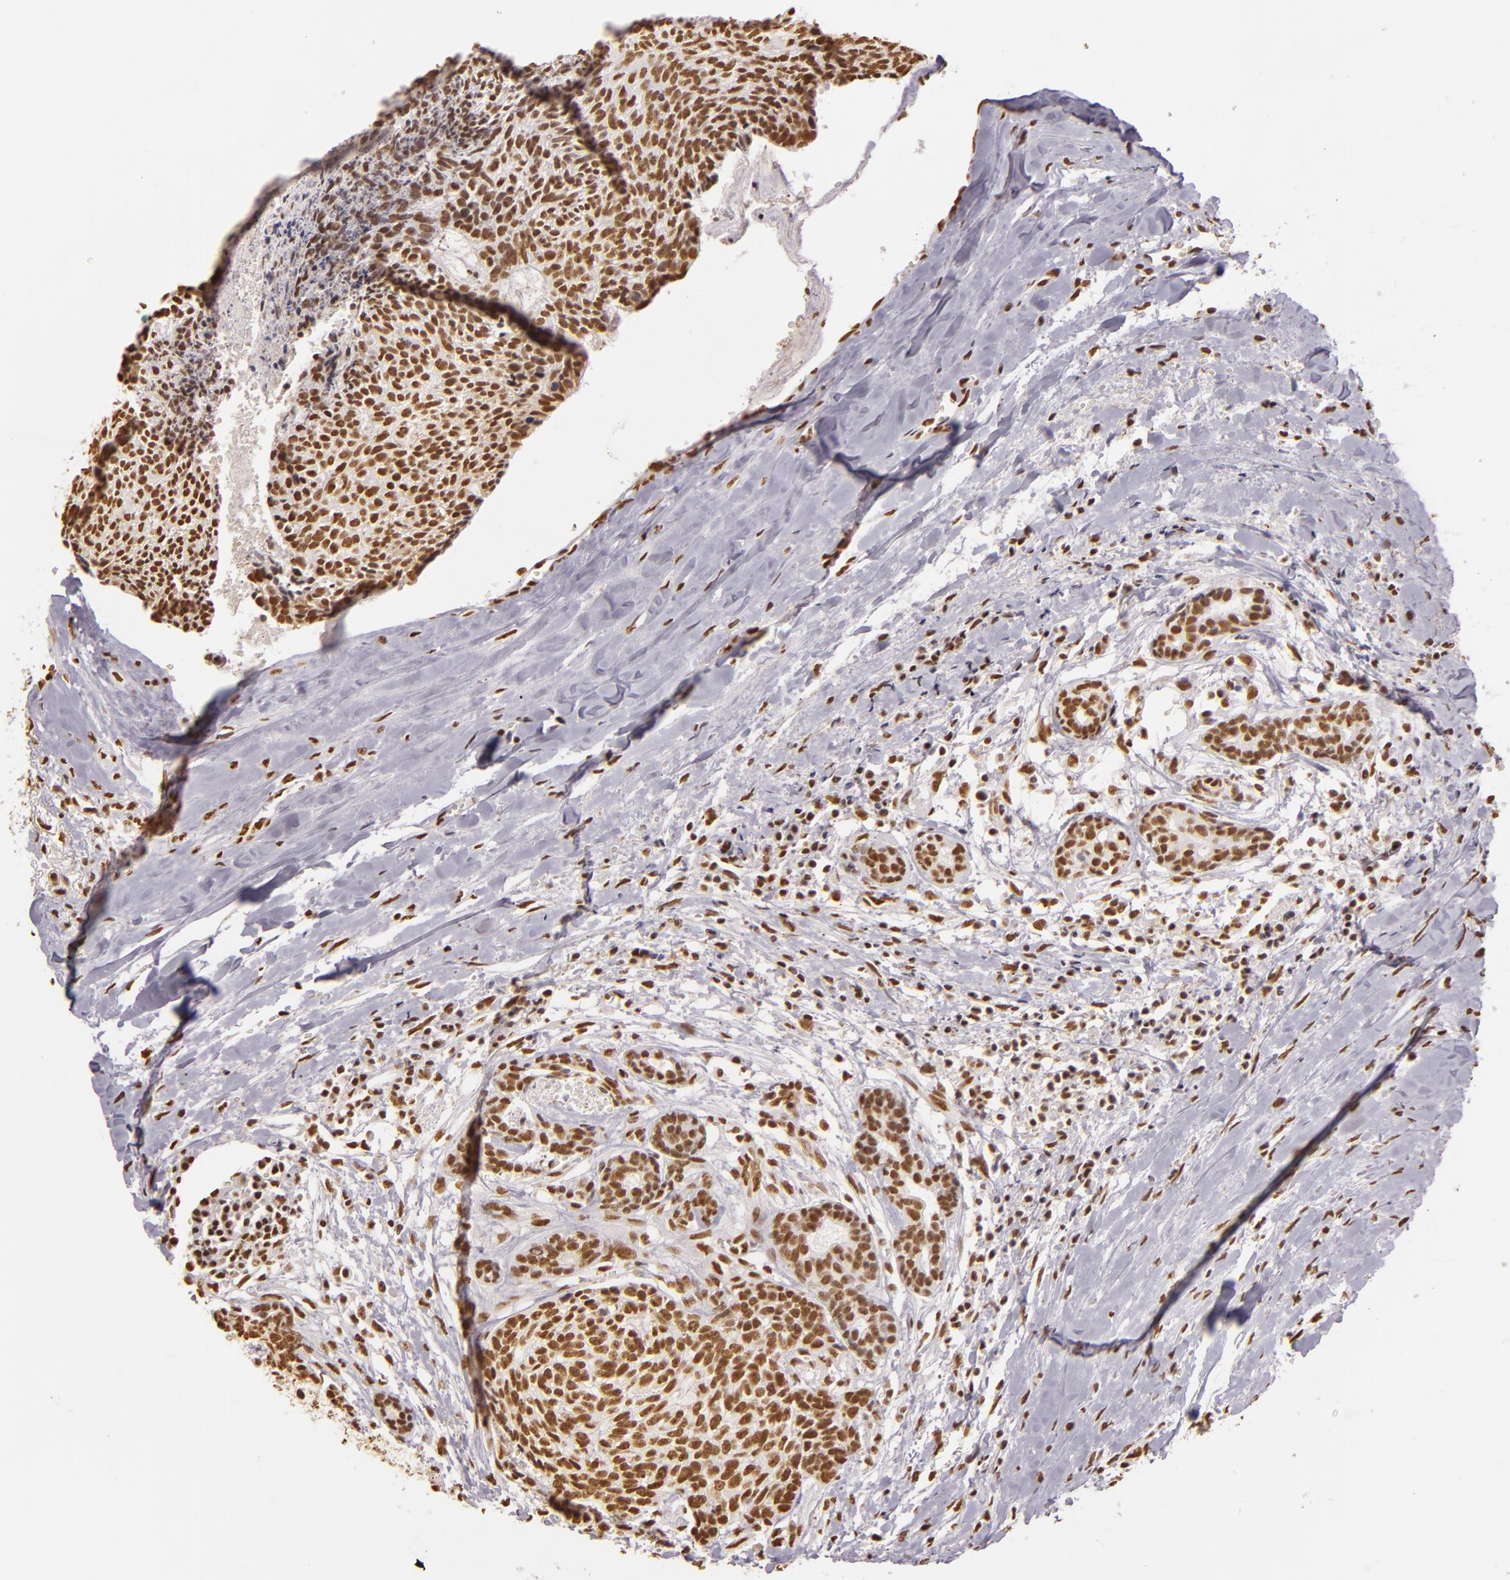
{"staining": {"intensity": "strong", "quantity": ">75%", "location": "nuclear"}, "tissue": "head and neck cancer", "cell_type": "Tumor cells", "image_type": "cancer", "snomed": [{"axis": "morphology", "description": "Squamous cell carcinoma, NOS"}, {"axis": "topography", "description": "Salivary gland"}, {"axis": "topography", "description": "Head-Neck"}], "caption": "Immunohistochemistry (DAB (3,3'-diaminobenzidine)) staining of head and neck cancer displays strong nuclear protein positivity in approximately >75% of tumor cells. (Brightfield microscopy of DAB IHC at high magnification).", "gene": "PAPOLA", "patient": {"sex": "male", "age": 70}}